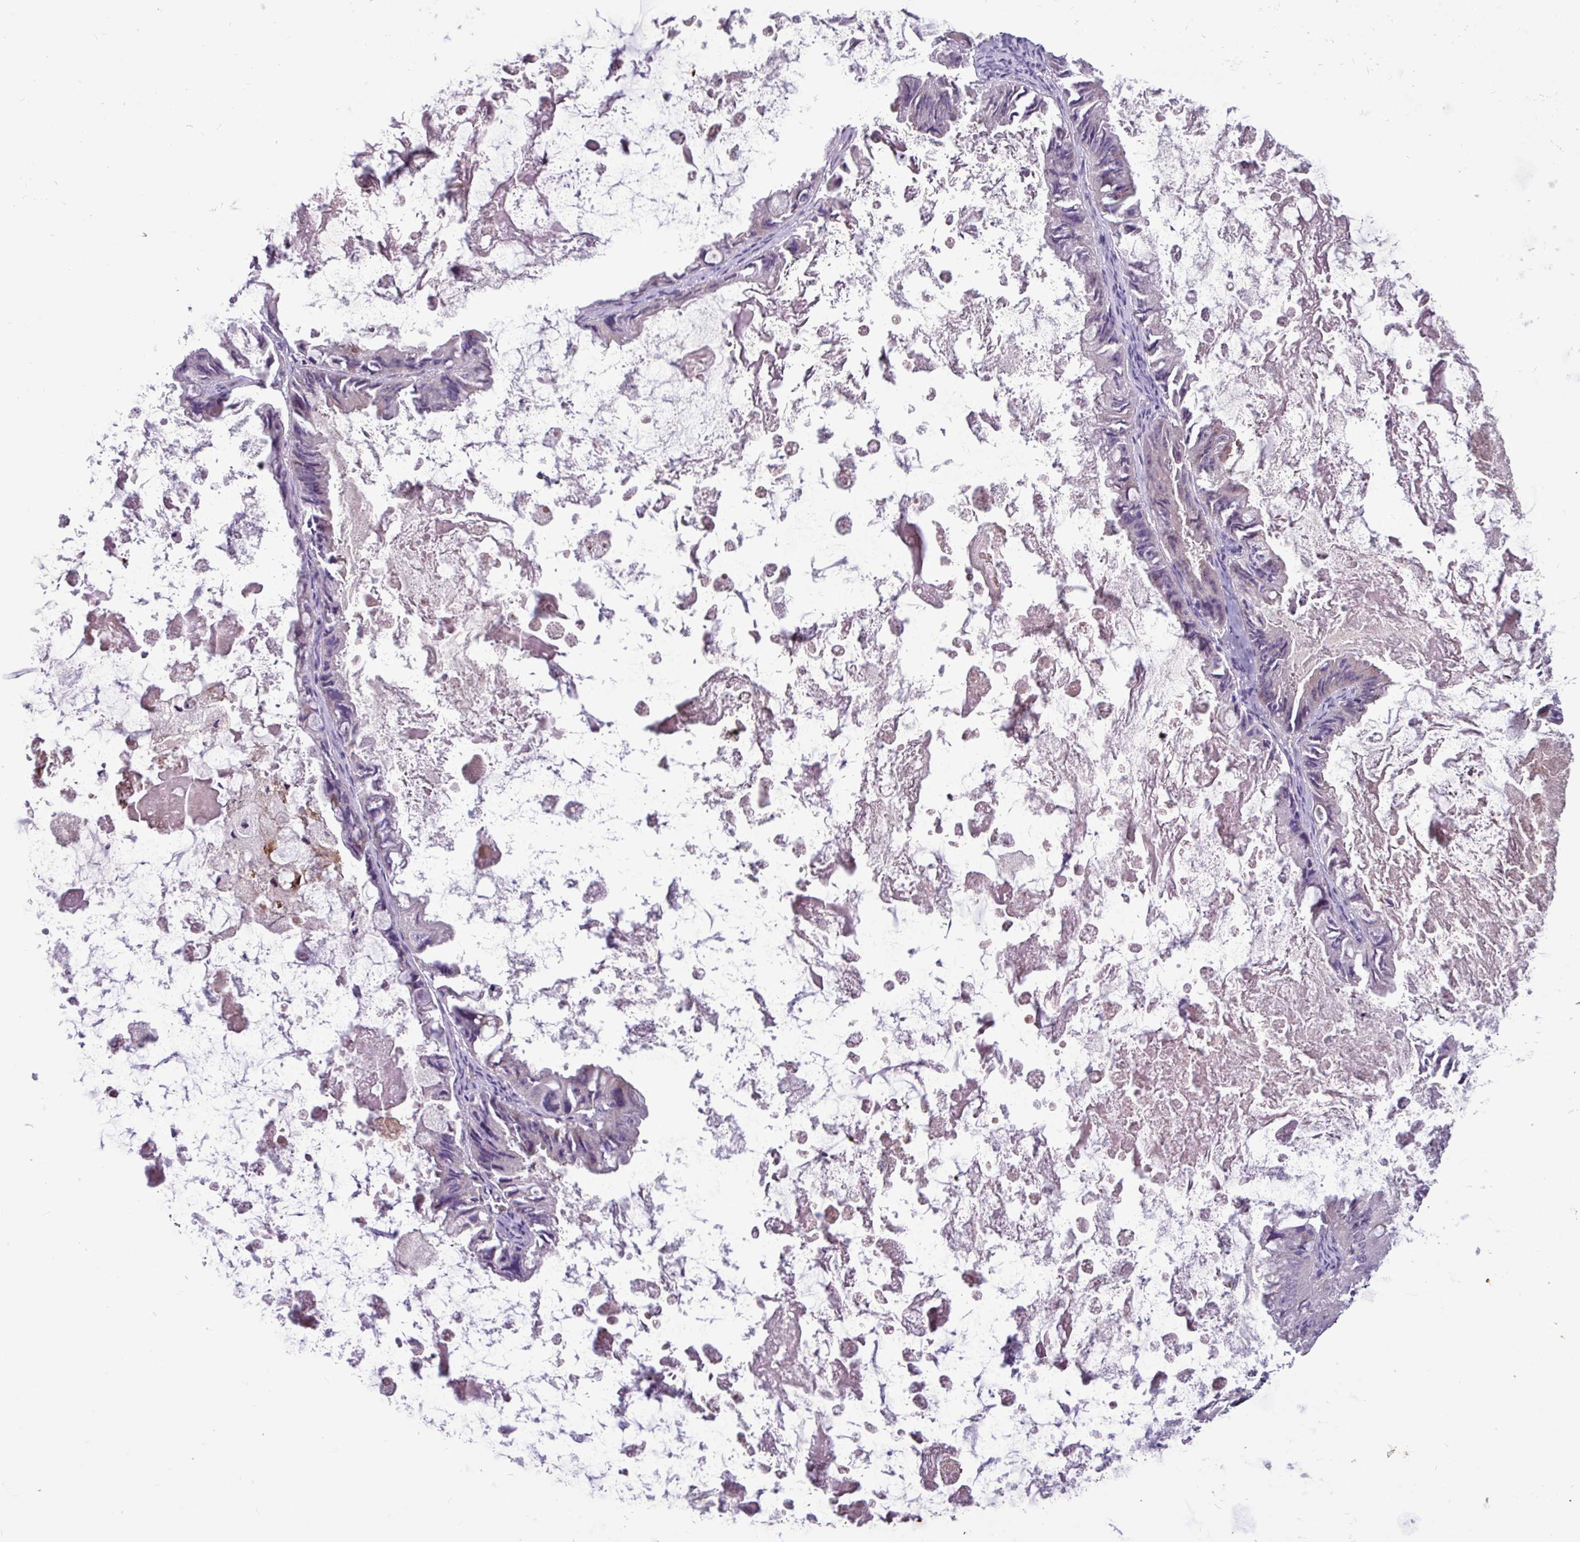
{"staining": {"intensity": "moderate", "quantity": "<25%", "location": "cytoplasmic/membranous"}, "tissue": "ovarian cancer", "cell_type": "Tumor cells", "image_type": "cancer", "snomed": [{"axis": "morphology", "description": "Cystadenocarcinoma, mucinous, NOS"}, {"axis": "topography", "description": "Ovary"}], "caption": "Immunohistochemical staining of ovarian cancer displays moderate cytoplasmic/membranous protein staining in approximately <25% of tumor cells.", "gene": "SEC61G", "patient": {"sex": "female", "age": 61}}